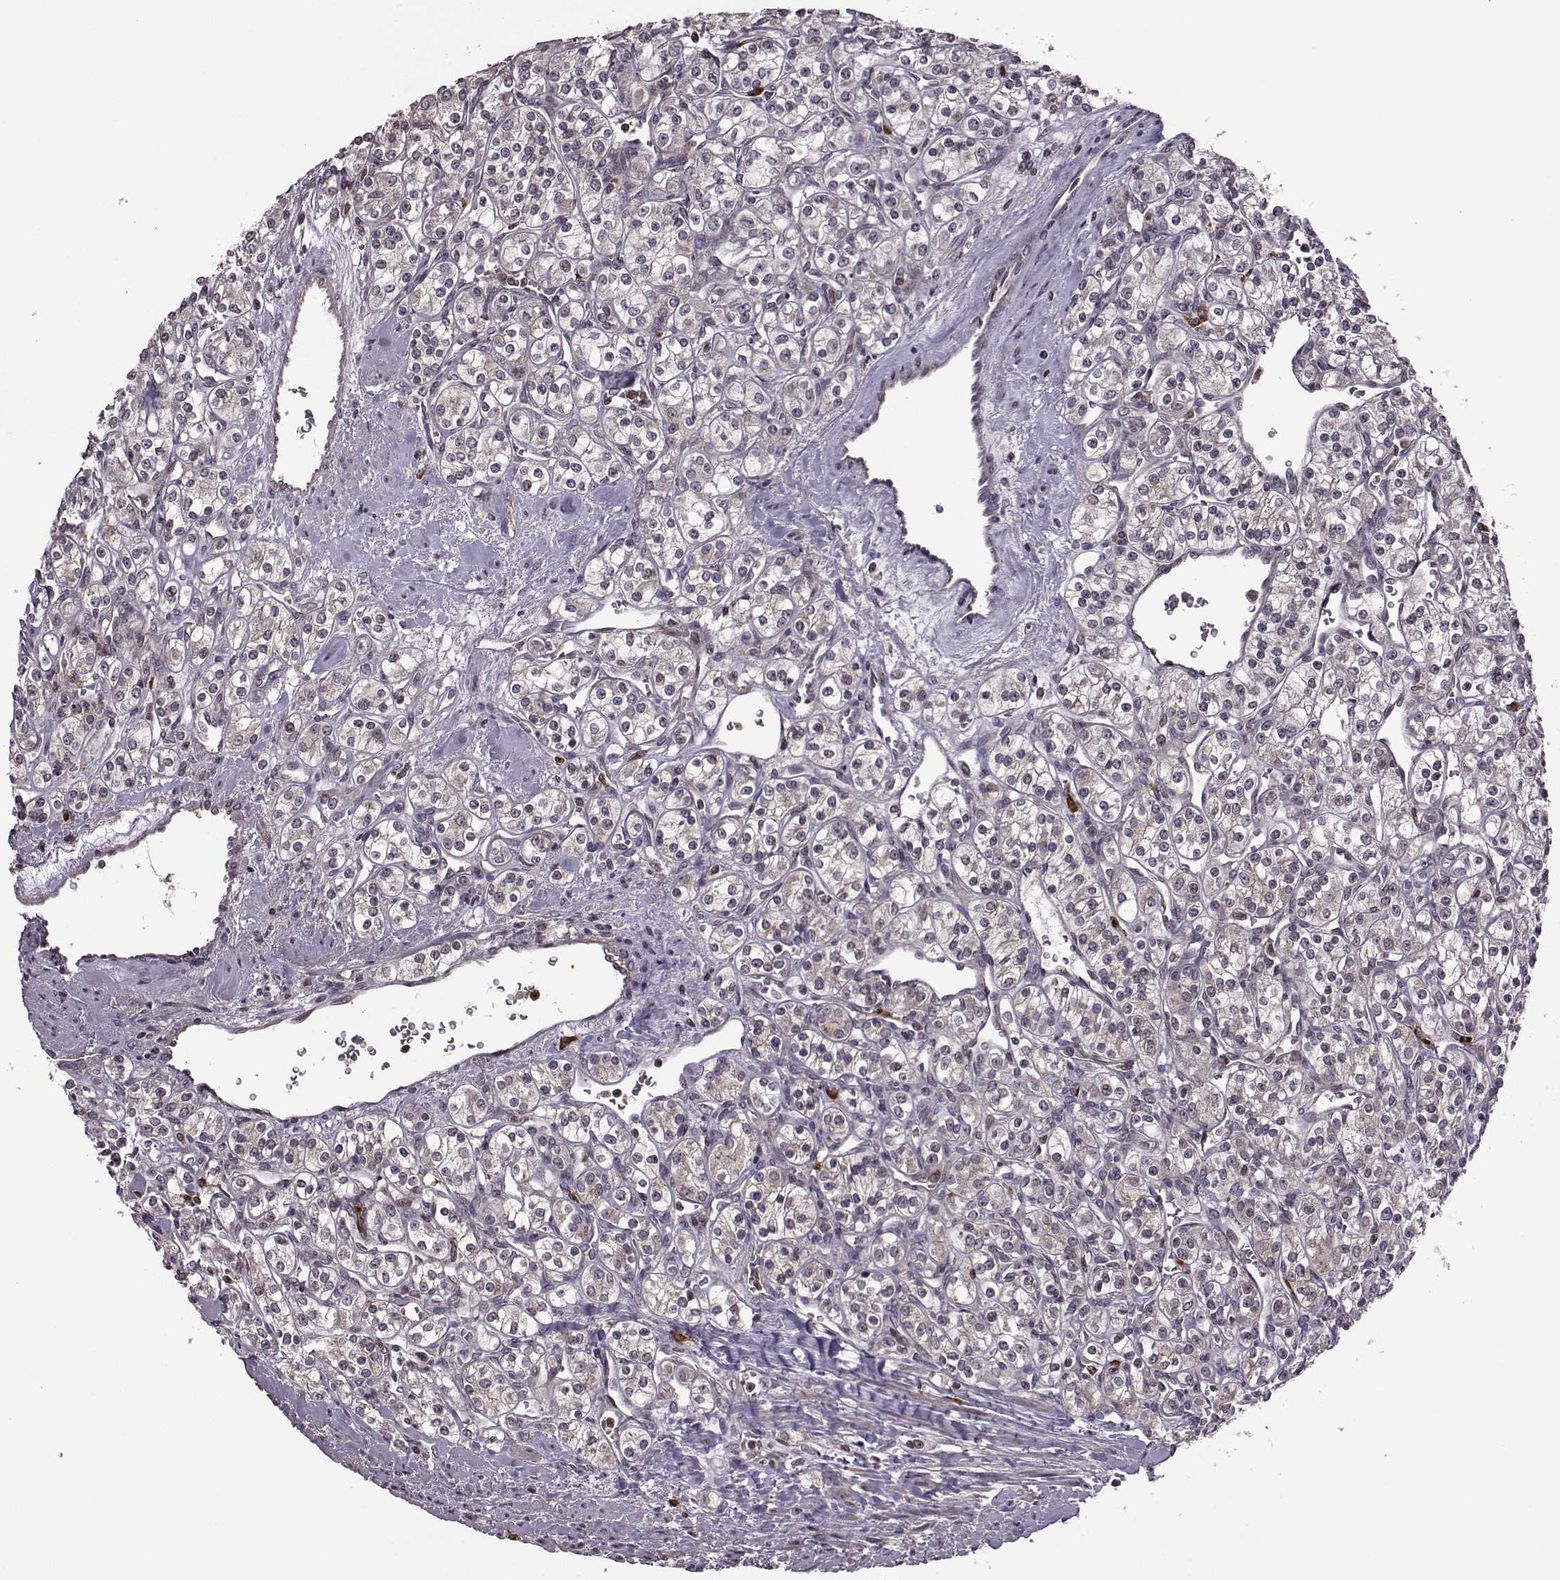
{"staining": {"intensity": "negative", "quantity": "none", "location": "none"}, "tissue": "renal cancer", "cell_type": "Tumor cells", "image_type": "cancer", "snomed": [{"axis": "morphology", "description": "Adenocarcinoma, NOS"}, {"axis": "topography", "description": "Kidney"}], "caption": "DAB immunohistochemical staining of renal cancer reveals no significant positivity in tumor cells.", "gene": "TRMU", "patient": {"sex": "male", "age": 77}}